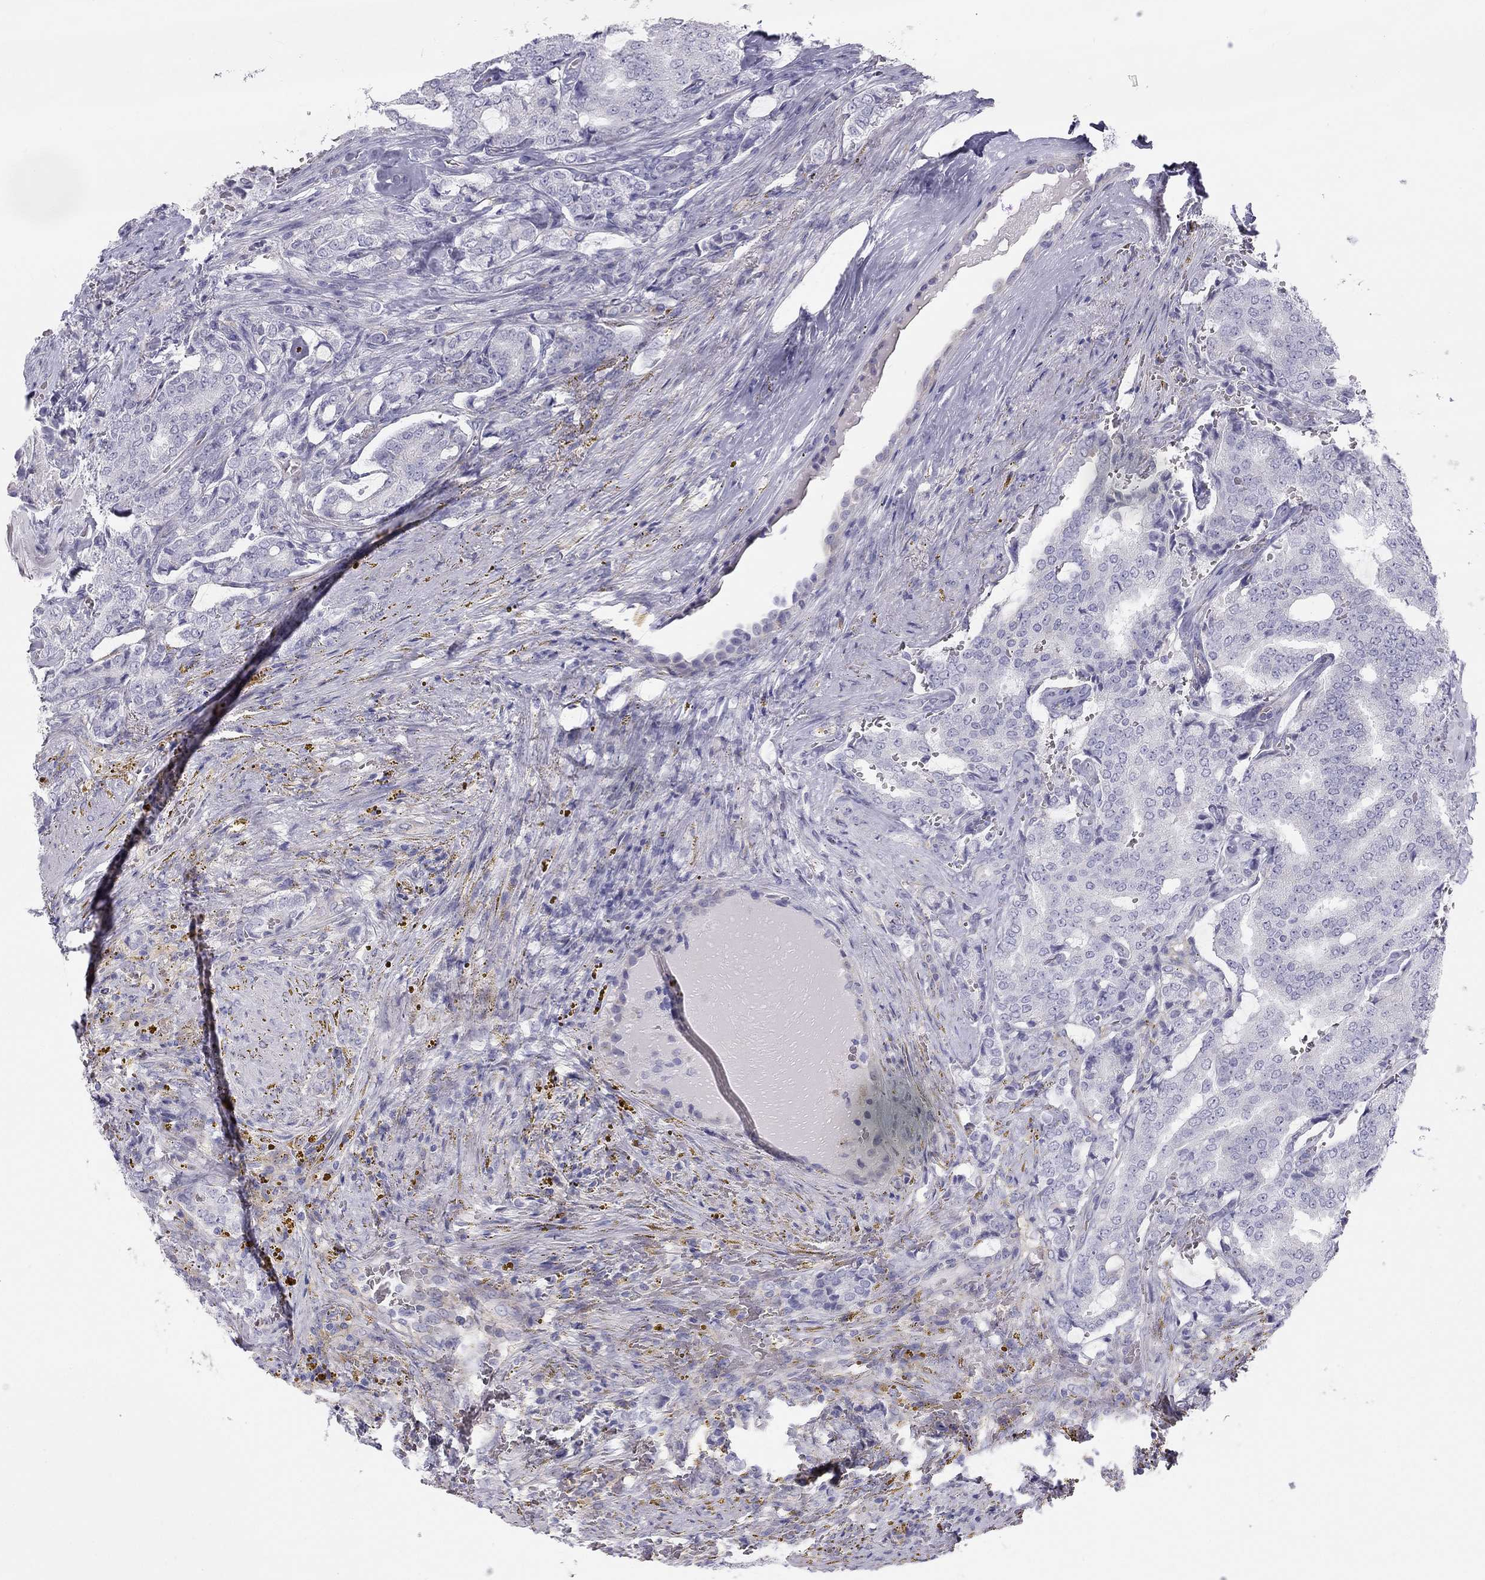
{"staining": {"intensity": "negative", "quantity": "none", "location": "none"}, "tissue": "prostate cancer", "cell_type": "Tumor cells", "image_type": "cancer", "snomed": [{"axis": "morphology", "description": "Adenocarcinoma, NOS"}, {"axis": "topography", "description": "Prostate"}], "caption": "Human adenocarcinoma (prostate) stained for a protein using immunohistochemistry (IHC) exhibits no staining in tumor cells.", "gene": "TDRD6", "patient": {"sex": "male", "age": 65}}